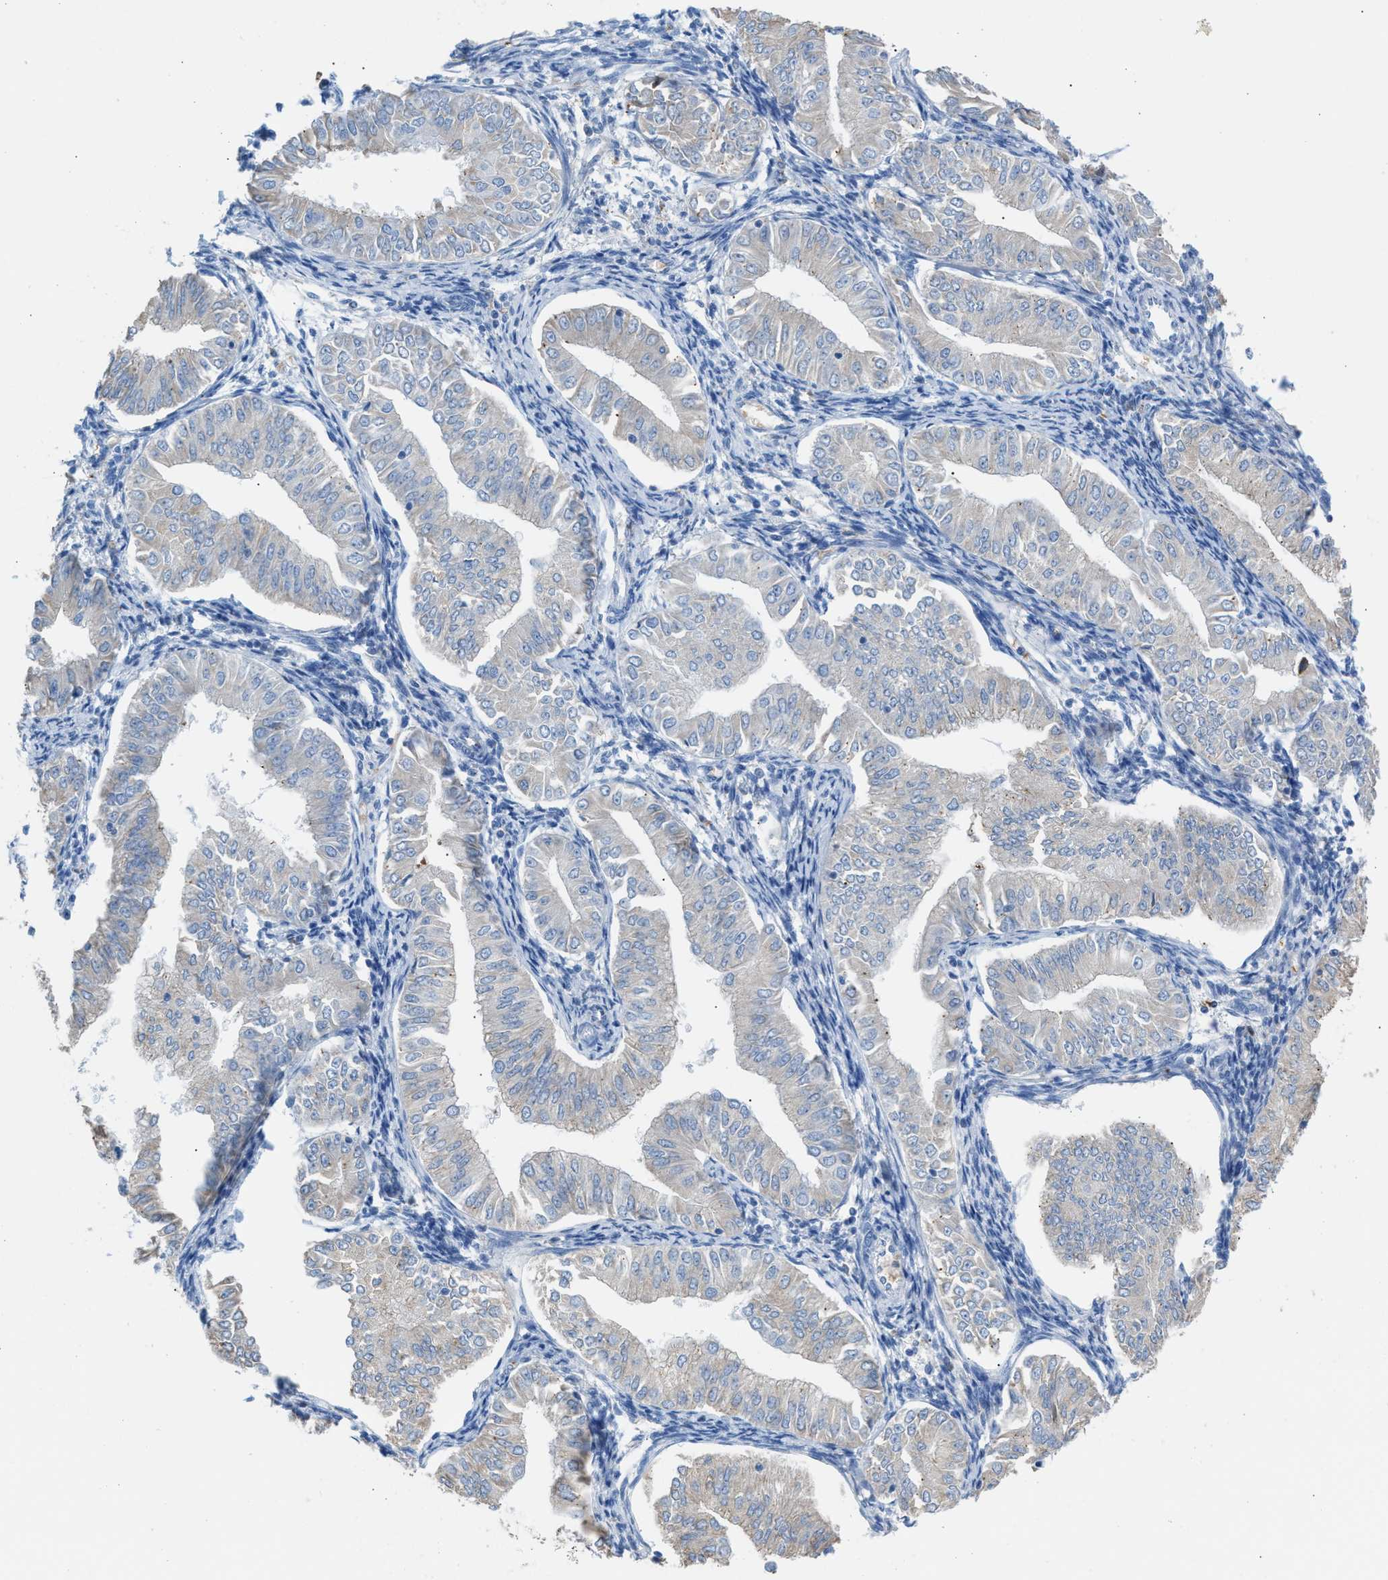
{"staining": {"intensity": "negative", "quantity": "none", "location": "none"}, "tissue": "endometrial cancer", "cell_type": "Tumor cells", "image_type": "cancer", "snomed": [{"axis": "morphology", "description": "Normal tissue, NOS"}, {"axis": "morphology", "description": "Adenocarcinoma, NOS"}, {"axis": "topography", "description": "Endometrium"}], "caption": "This is an immunohistochemistry image of human adenocarcinoma (endometrial). There is no expression in tumor cells.", "gene": "CA3", "patient": {"sex": "female", "age": 53}}